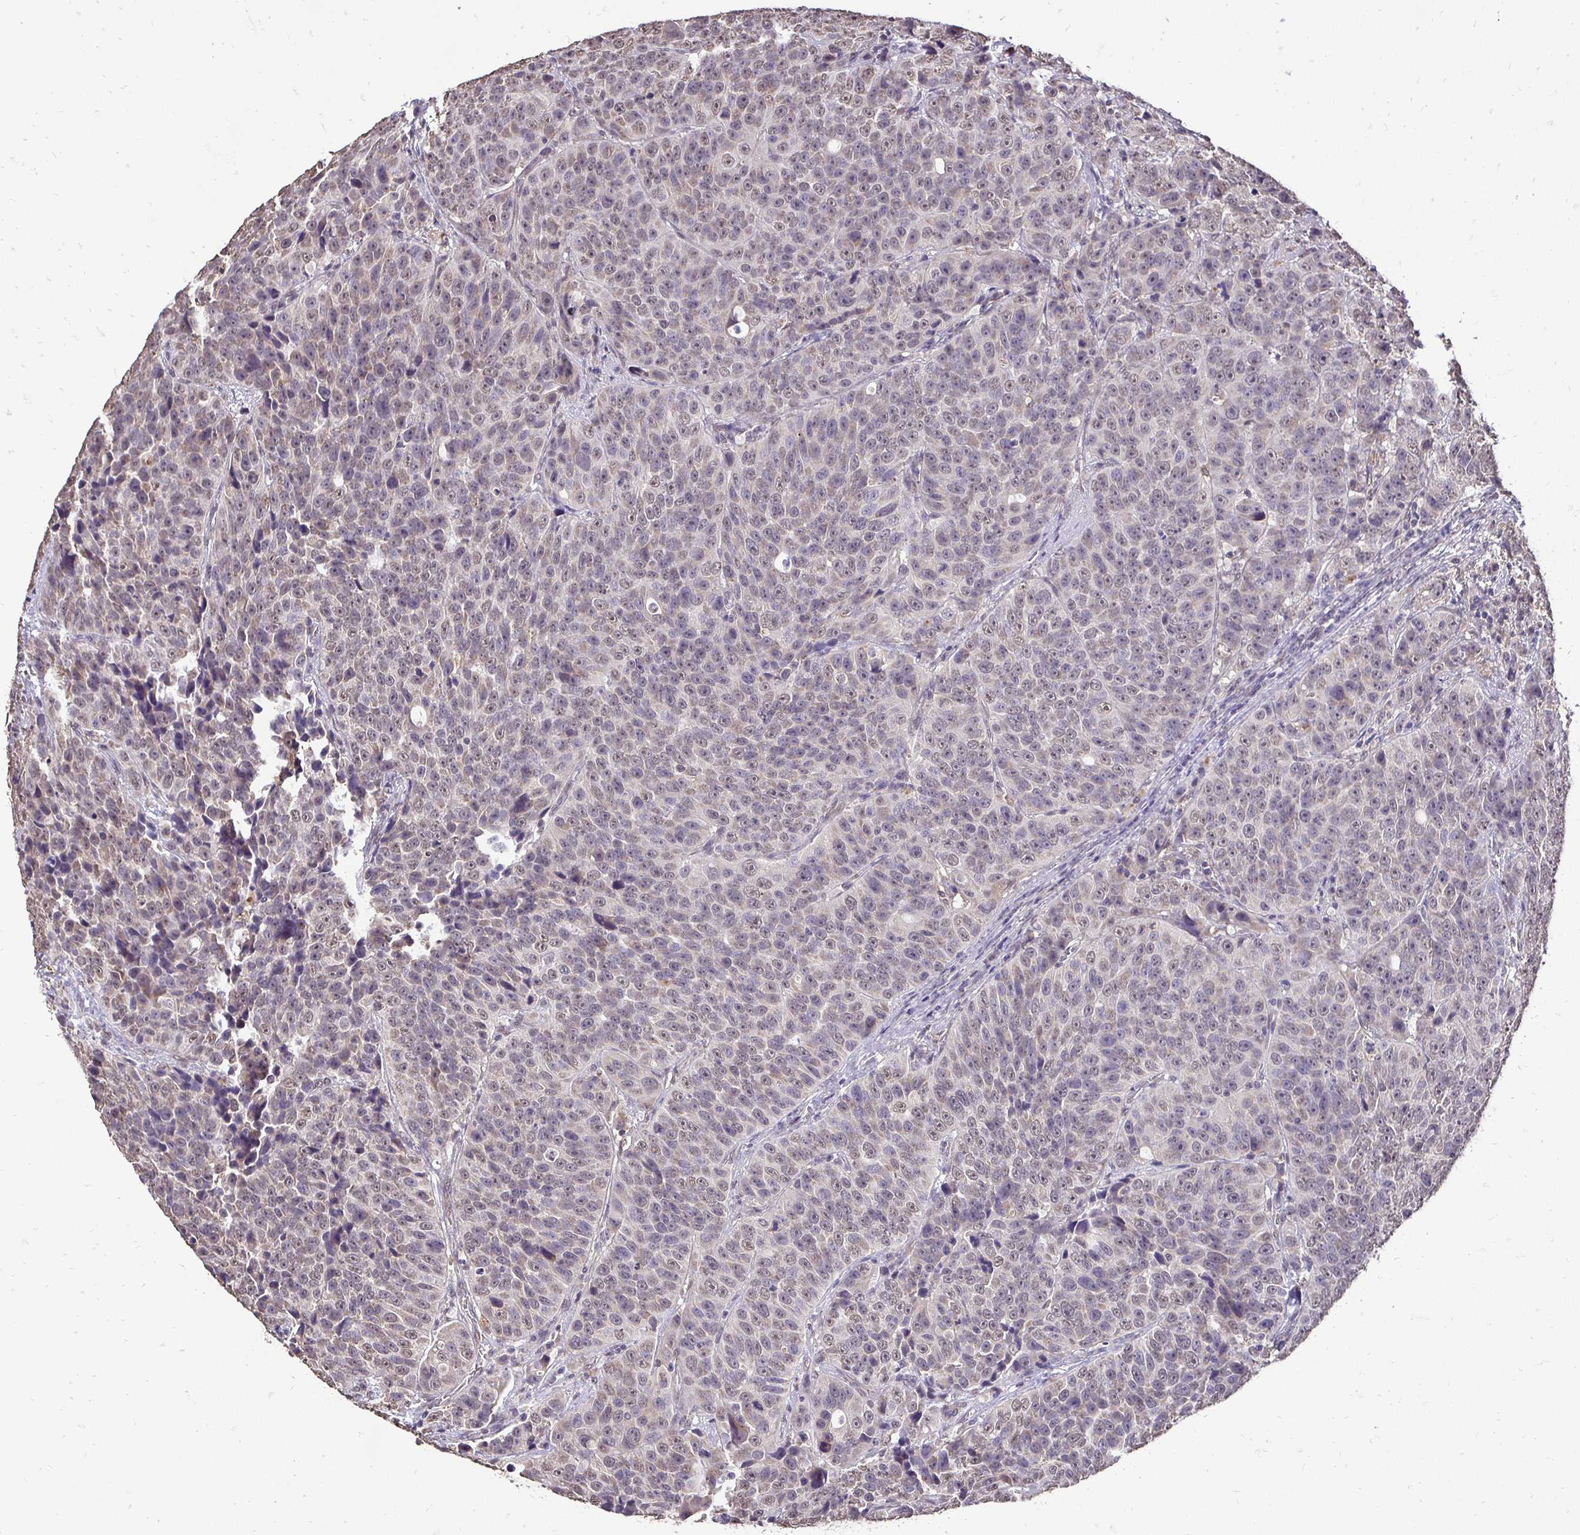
{"staining": {"intensity": "weak", "quantity": "25%-75%", "location": "nuclear"}, "tissue": "urothelial cancer", "cell_type": "Tumor cells", "image_type": "cancer", "snomed": [{"axis": "morphology", "description": "Urothelial carcinoma, NOS"}, {"axis": "topography", "description": "Urinary bladder"}], "caption": "Tumor cells reveal weak nuclear expression in about 25%-75% of cells in transitional cell carcinoma.", "gene": "RHEBL1", "patient": {"sex": "male", "age": 52}}